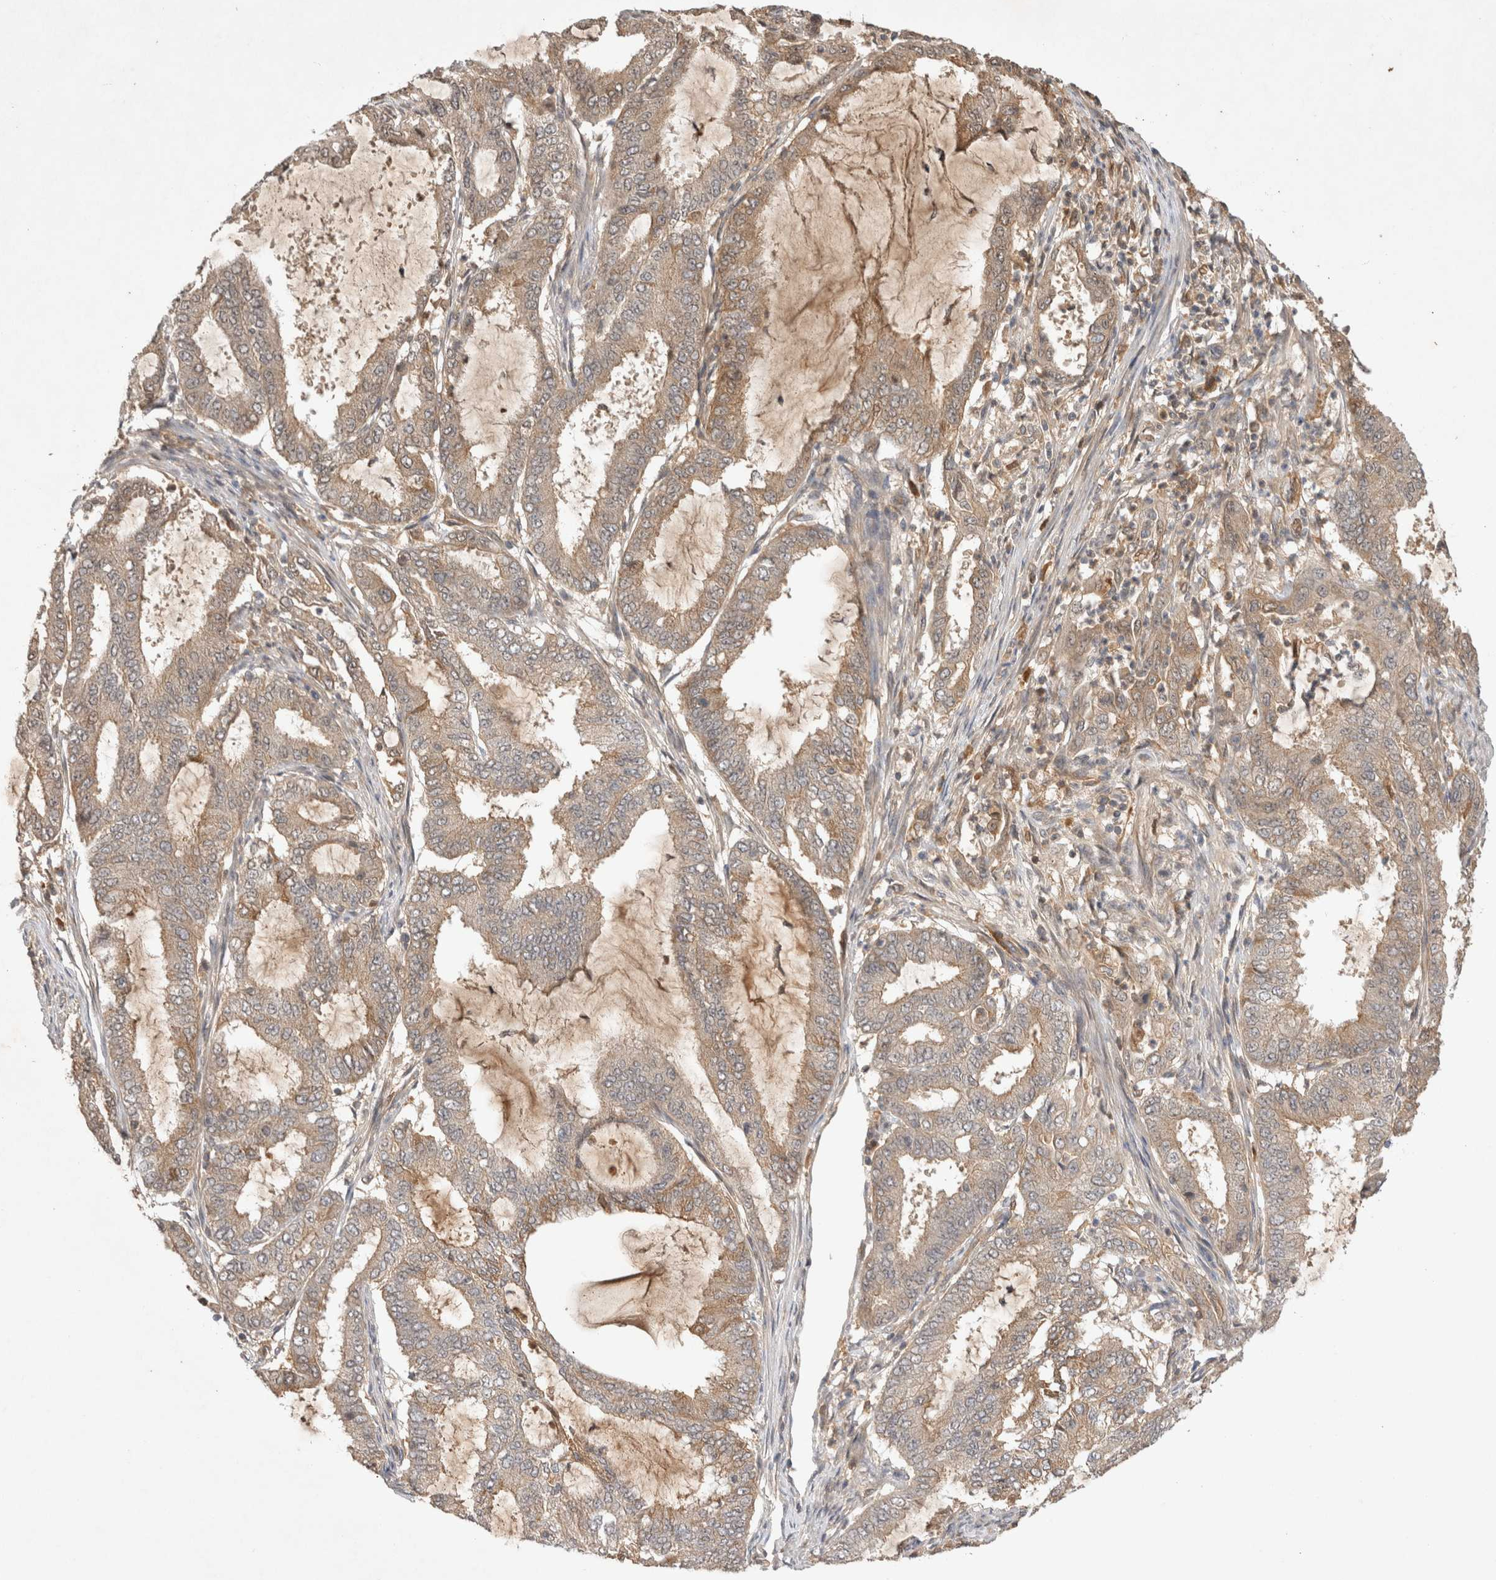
{"staining": {"intensity": "weak", "quantity": ">75%", "location": "cytoplasmic/membranous"}, "tissue": "endometrial cancer", "cell_type": "Tumor cells", "image_type": "cancer", "snomed": [{"axis": "morphology", "description": "Adenocarcinoma, NOS"}, {"axis": "topography", "description": "Endometrium"}], "caption": "Protein staining demonstrates weak cytoplasmic/membranous positivity in approximately >75% of tumor cells in endometrial adenocarcinoma.", "gene": "YES1", "patient": {"sex": "female", "age": 51}}